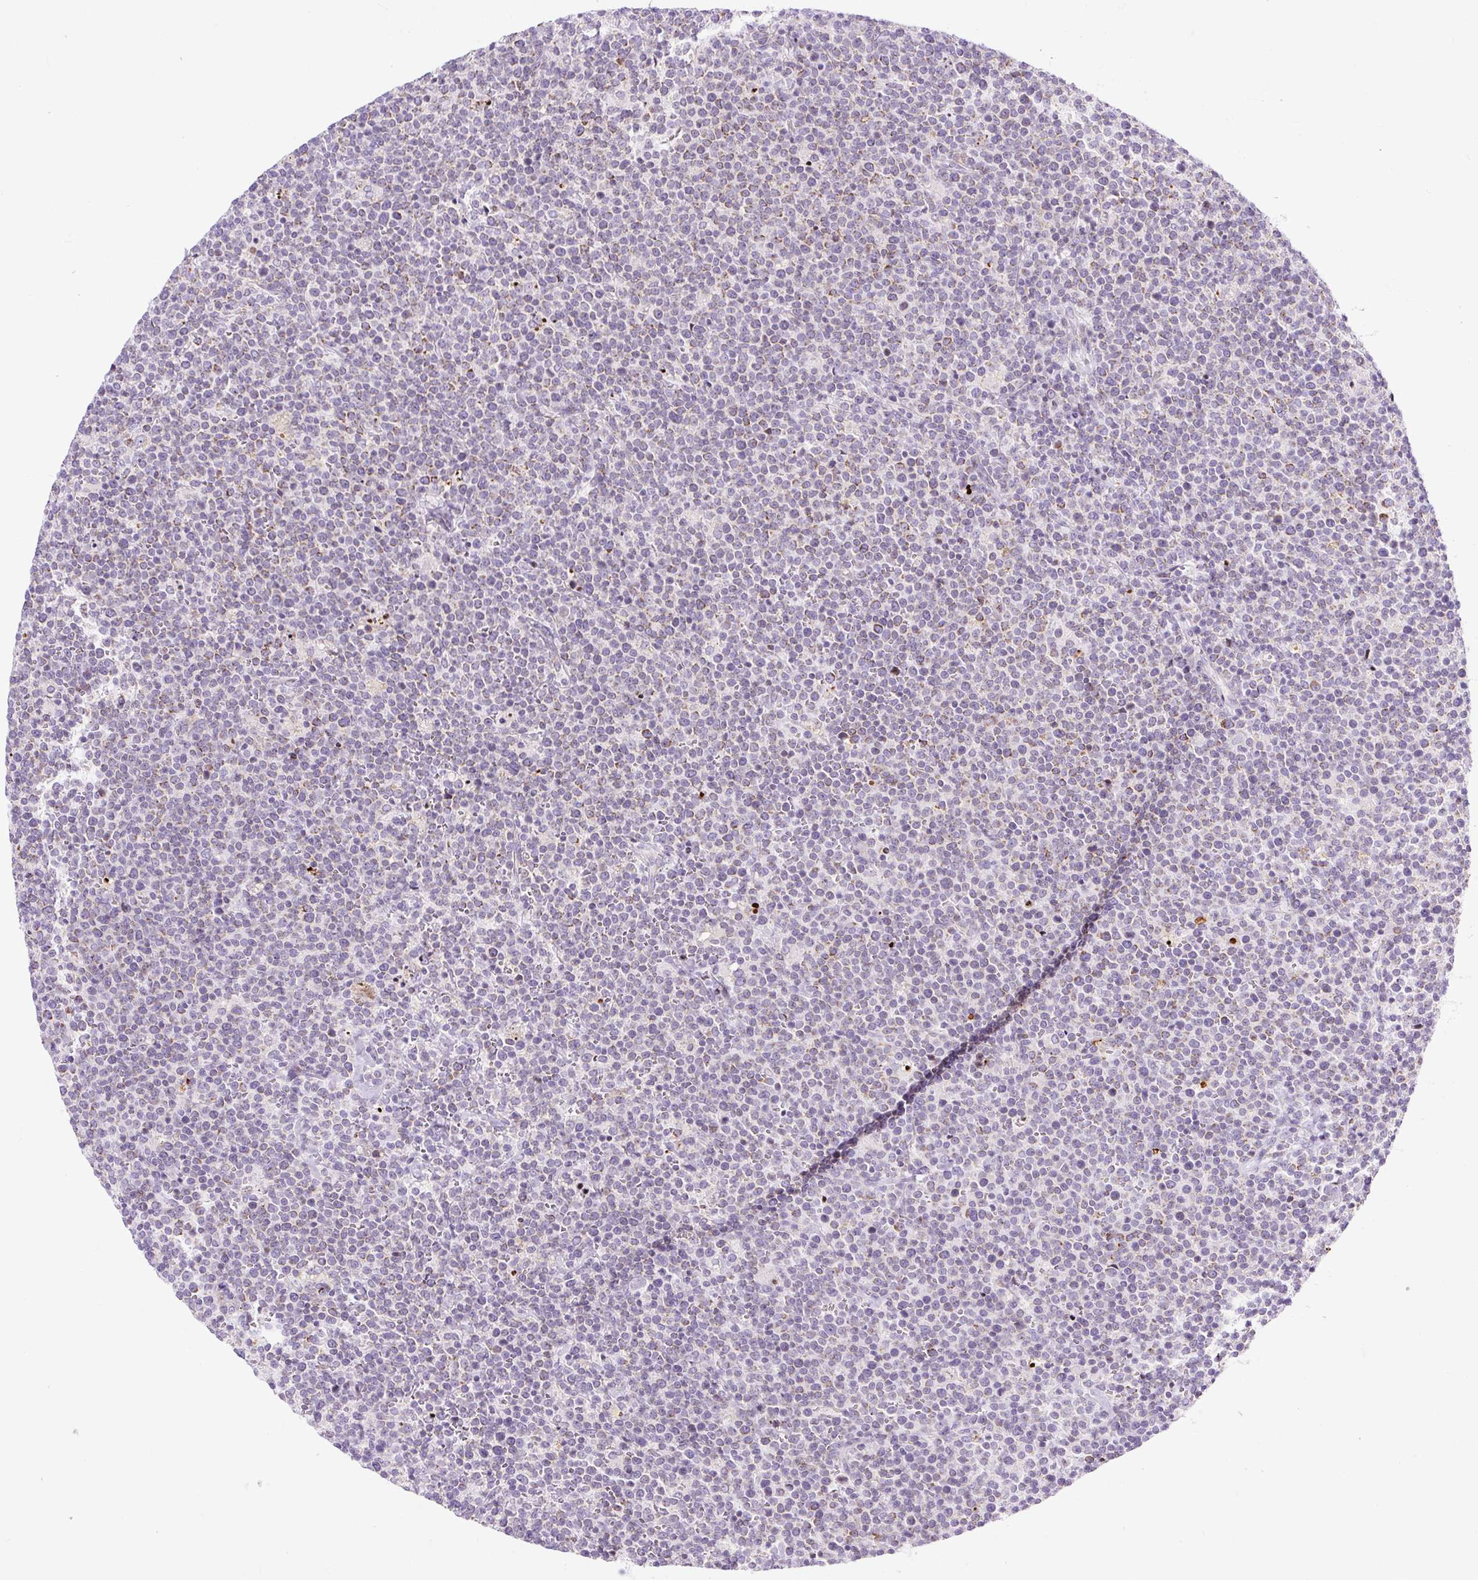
{"staining": {"intensity": "negative", "quantity": "none", "location": "none"}, "tissue": "lymphoma", "cell_type": "Tumor cells", "image_type": "cancer", "snomed": [{"axis": "morphology", "description": "Malignant lymphoma, non-Hodgkin's type, High grade"}, {"axis": "topography", "description": "Lymph node"}], "caption": "This is a image of immunohistochemistry staining of lymphoma, which shows no positivity in tumor cells.", "gene": "FMC1", "patient": {"sex": "male", "age": 61}}